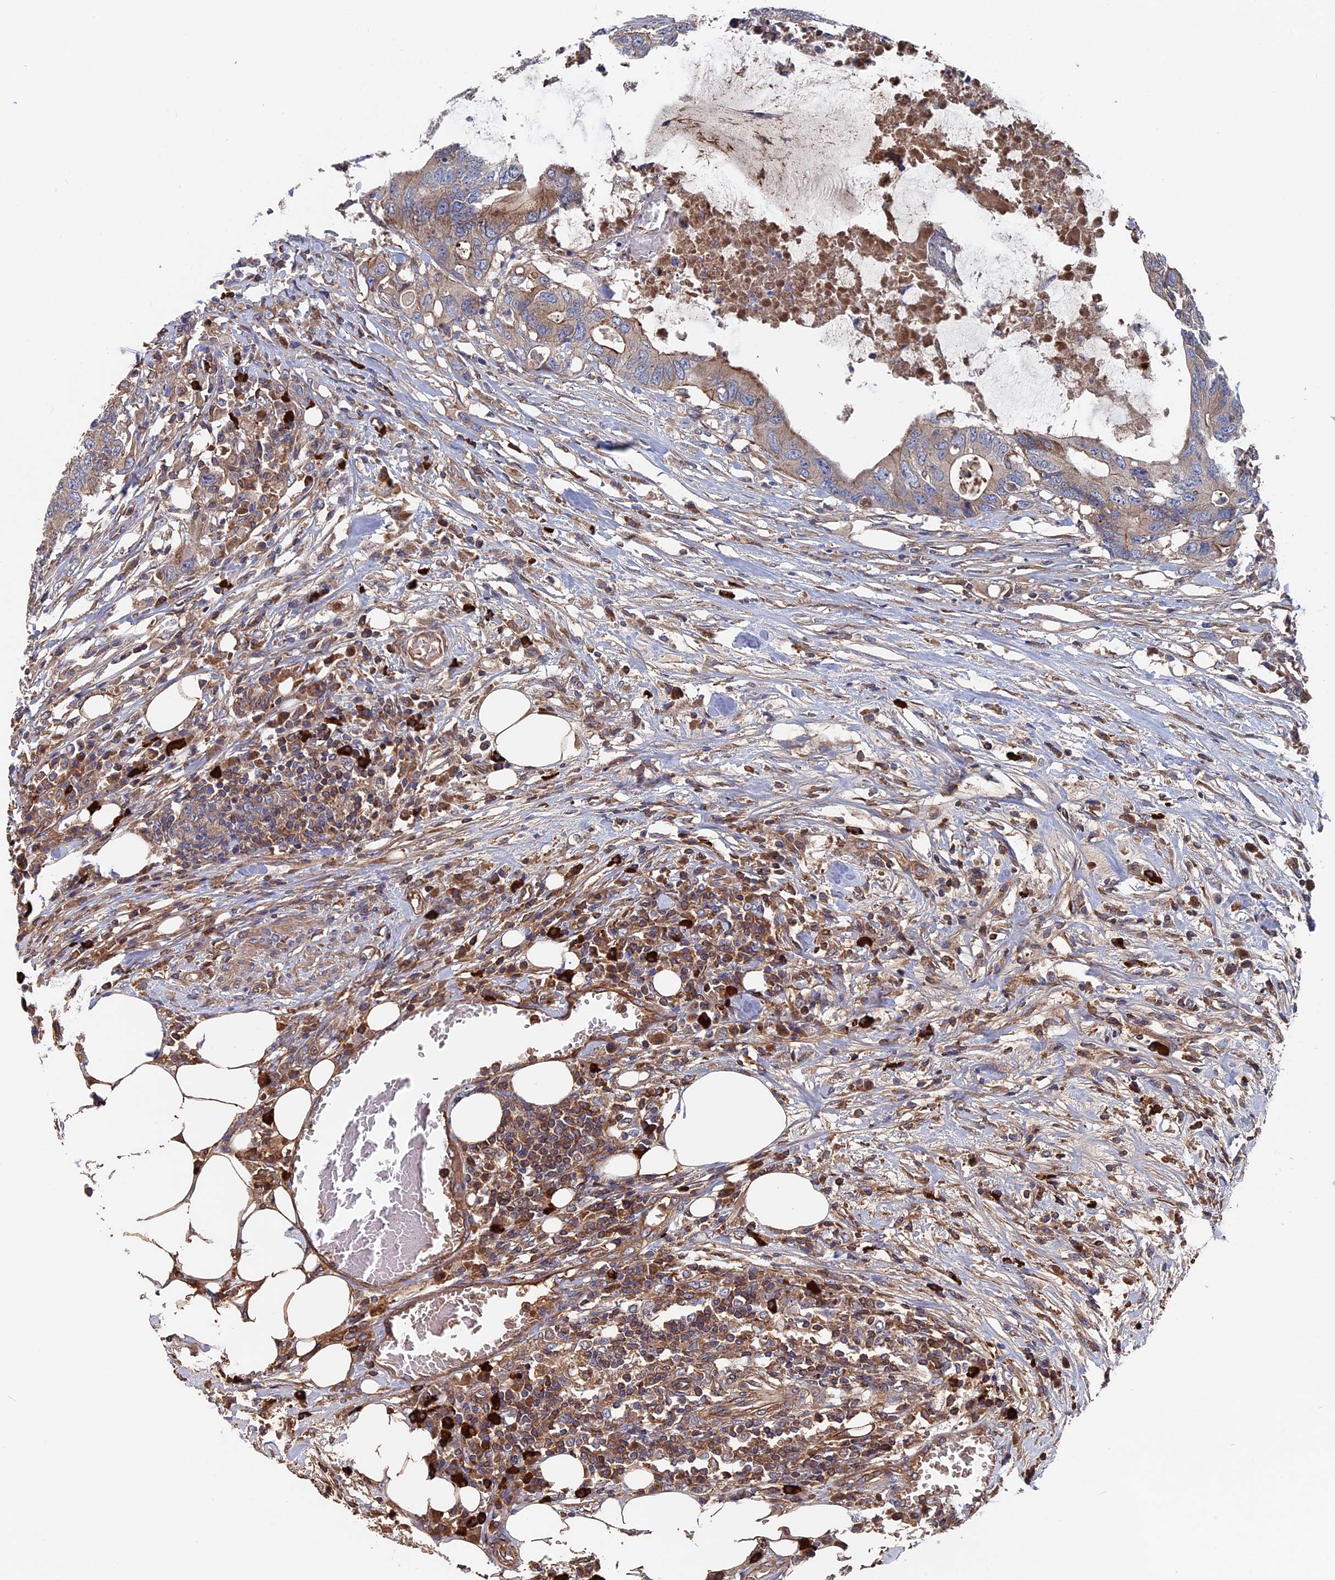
{"staining": {"intensity": "weak", "quantity": "25%-75%", "location": "cytoplasmic/membranous"}, "tissue": "colorectal cancer", "cell_type": "Tumor cells", "image_type": "cancer", "snomed": [{"axis": "morphology", "description": "Adenocarcinoma, NOS"}, {"axis": "topography", "description": "Colon"}], "caption": "The image displays a brown stain indicating the presence of a protein in the cytoplasmic/membranous of tumor cells in colorectal cancer.", "gene": "RPUSD1", "patient": {"sex": "male", "age": 71}}